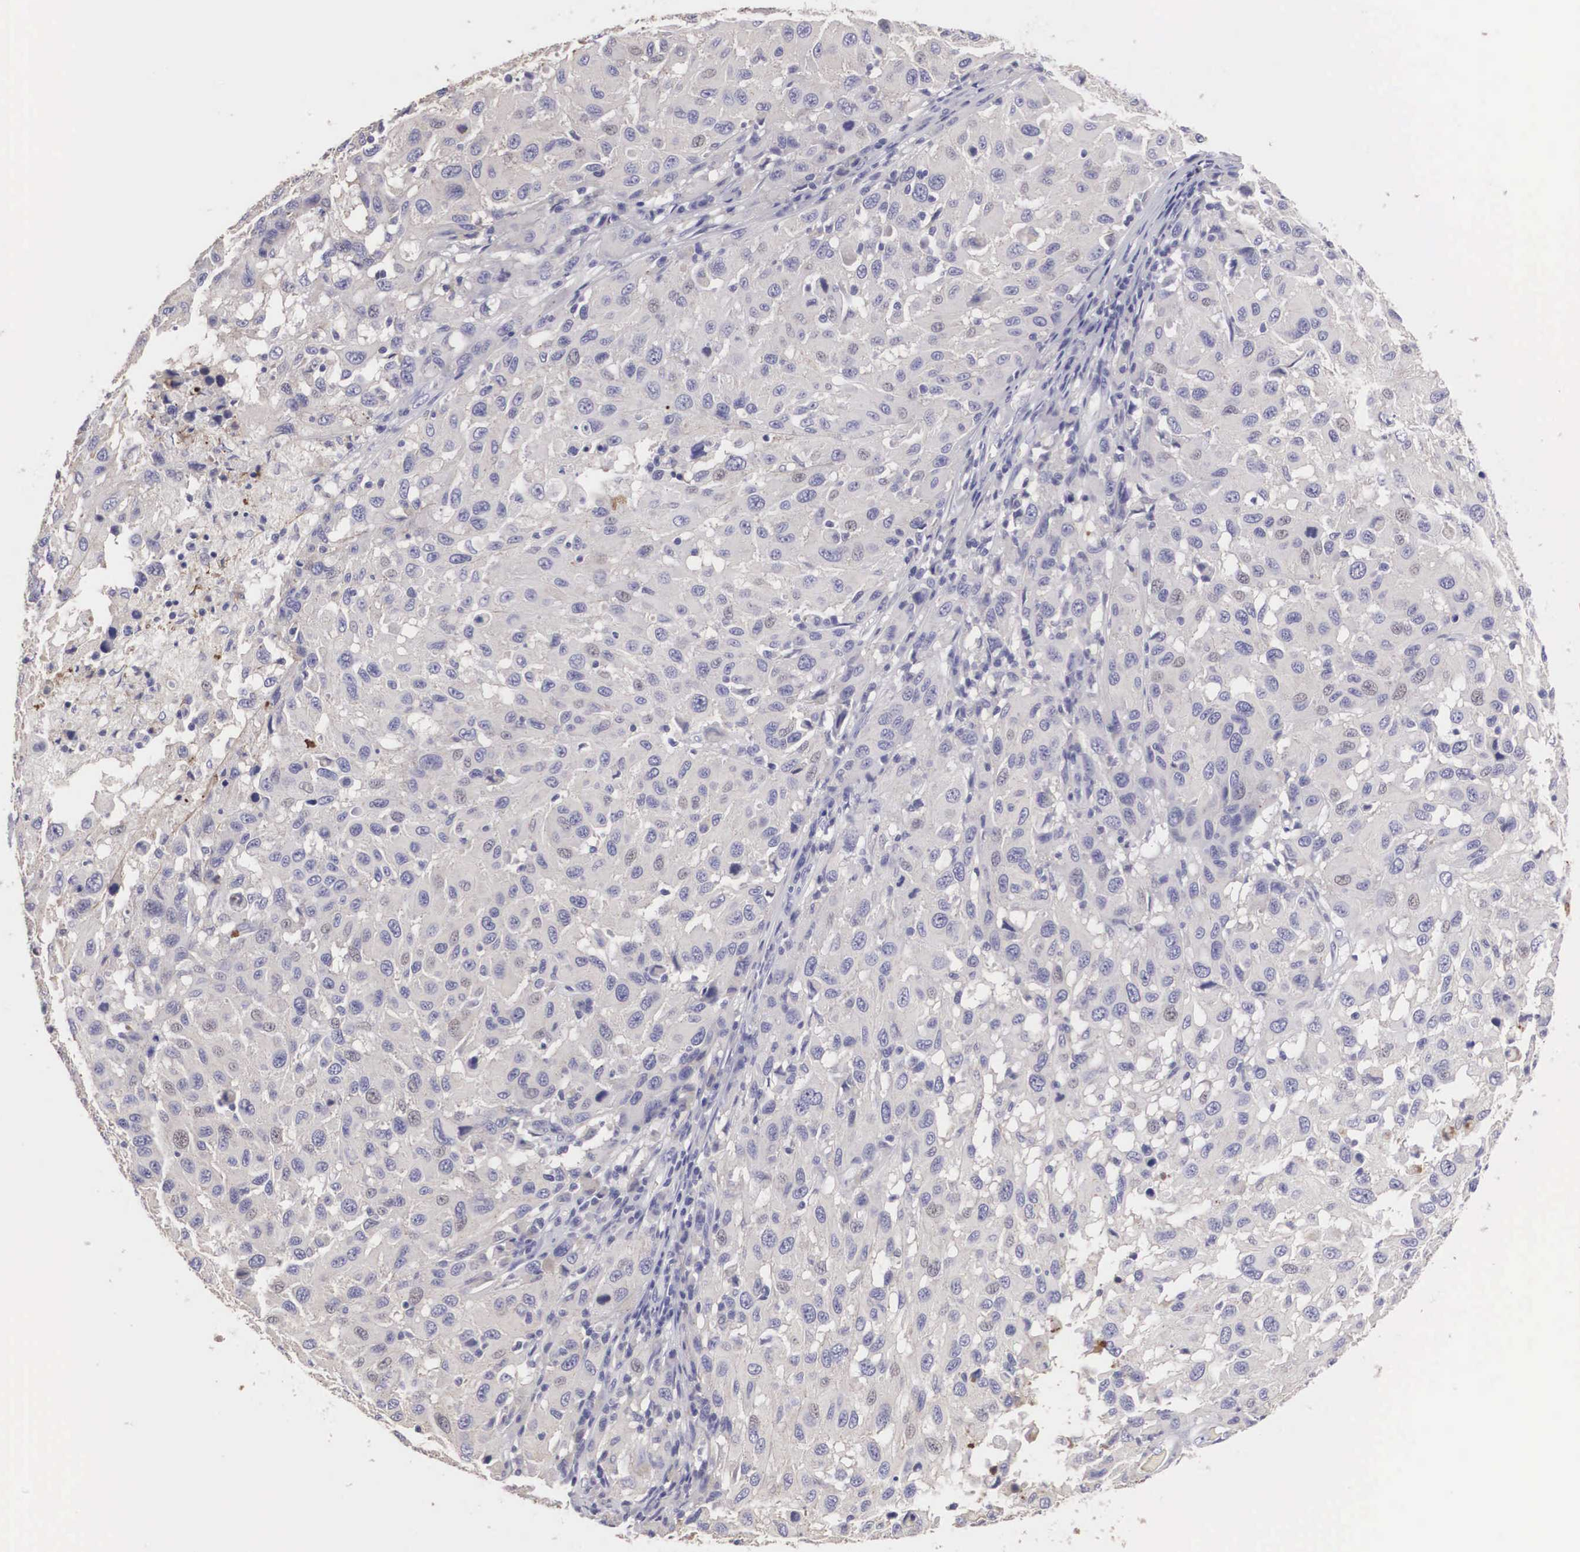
{"staining": {"intensity": "negative", "quantity": "none", "location": "none"}, "tissue": "melanoma", "cell_type": "Tumor cells", "image_type": "cancer", "snomed": [{"axis": "morphology", "description": "Malignant melanoma, NOS"}, {"axis": "topography", "description": "Skin"}], "caption": "Tumor cells are negative for protein expression in human malignant melanoma.", "gene": "CLU", "patient": {"sex": "female", "age": 77}}